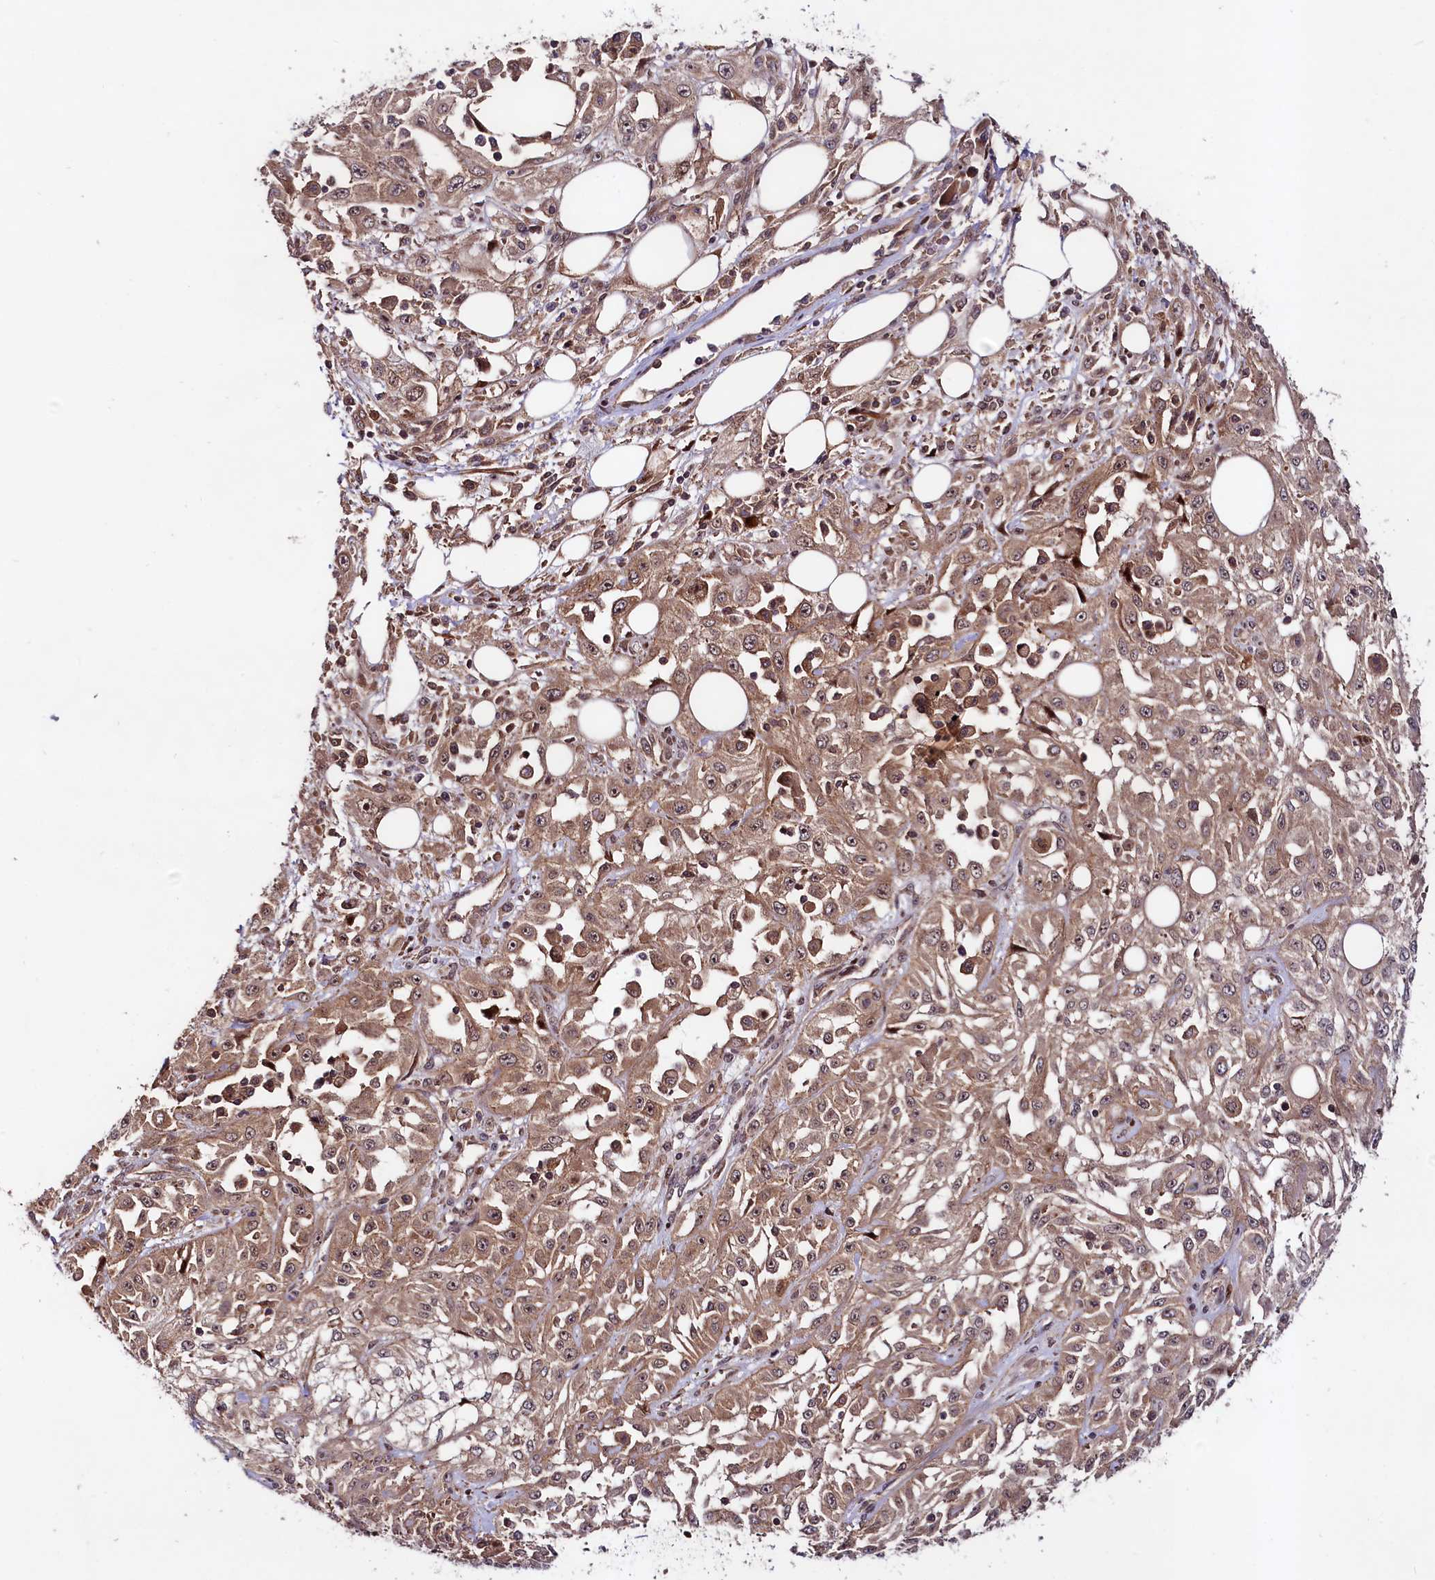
{"staining": {"intensity": "moderate", "quantity": ">75%", "location": "cytoplasmic/membranous,nuclear"}, "tissue": "skin cancer", "cell_type": "Tumor cells", "image_type": "cancer", "snomed": [{"axis": "morphology", "description": "Squamous cell carcinoma, NOS"}, {"axis": "morphology", "description": "Squamous cell carcinoma, metastatic, NOS"}, {"axis": "topography", "description": "Skin"}, {"axis": "topography", "description": "Lymph node"}], "caption": "This micrograph demonstrates skin cancer (squamous cell carcinoma) stained with IHC to label a protein in brown. The cytoplasmic/membranous and nuclear of tumor cells show moderate positivity for the protein. Nuclei are counter-stained blue.", "gene": "NEDD1", "patient": {"sex": "male", "age": 75}}